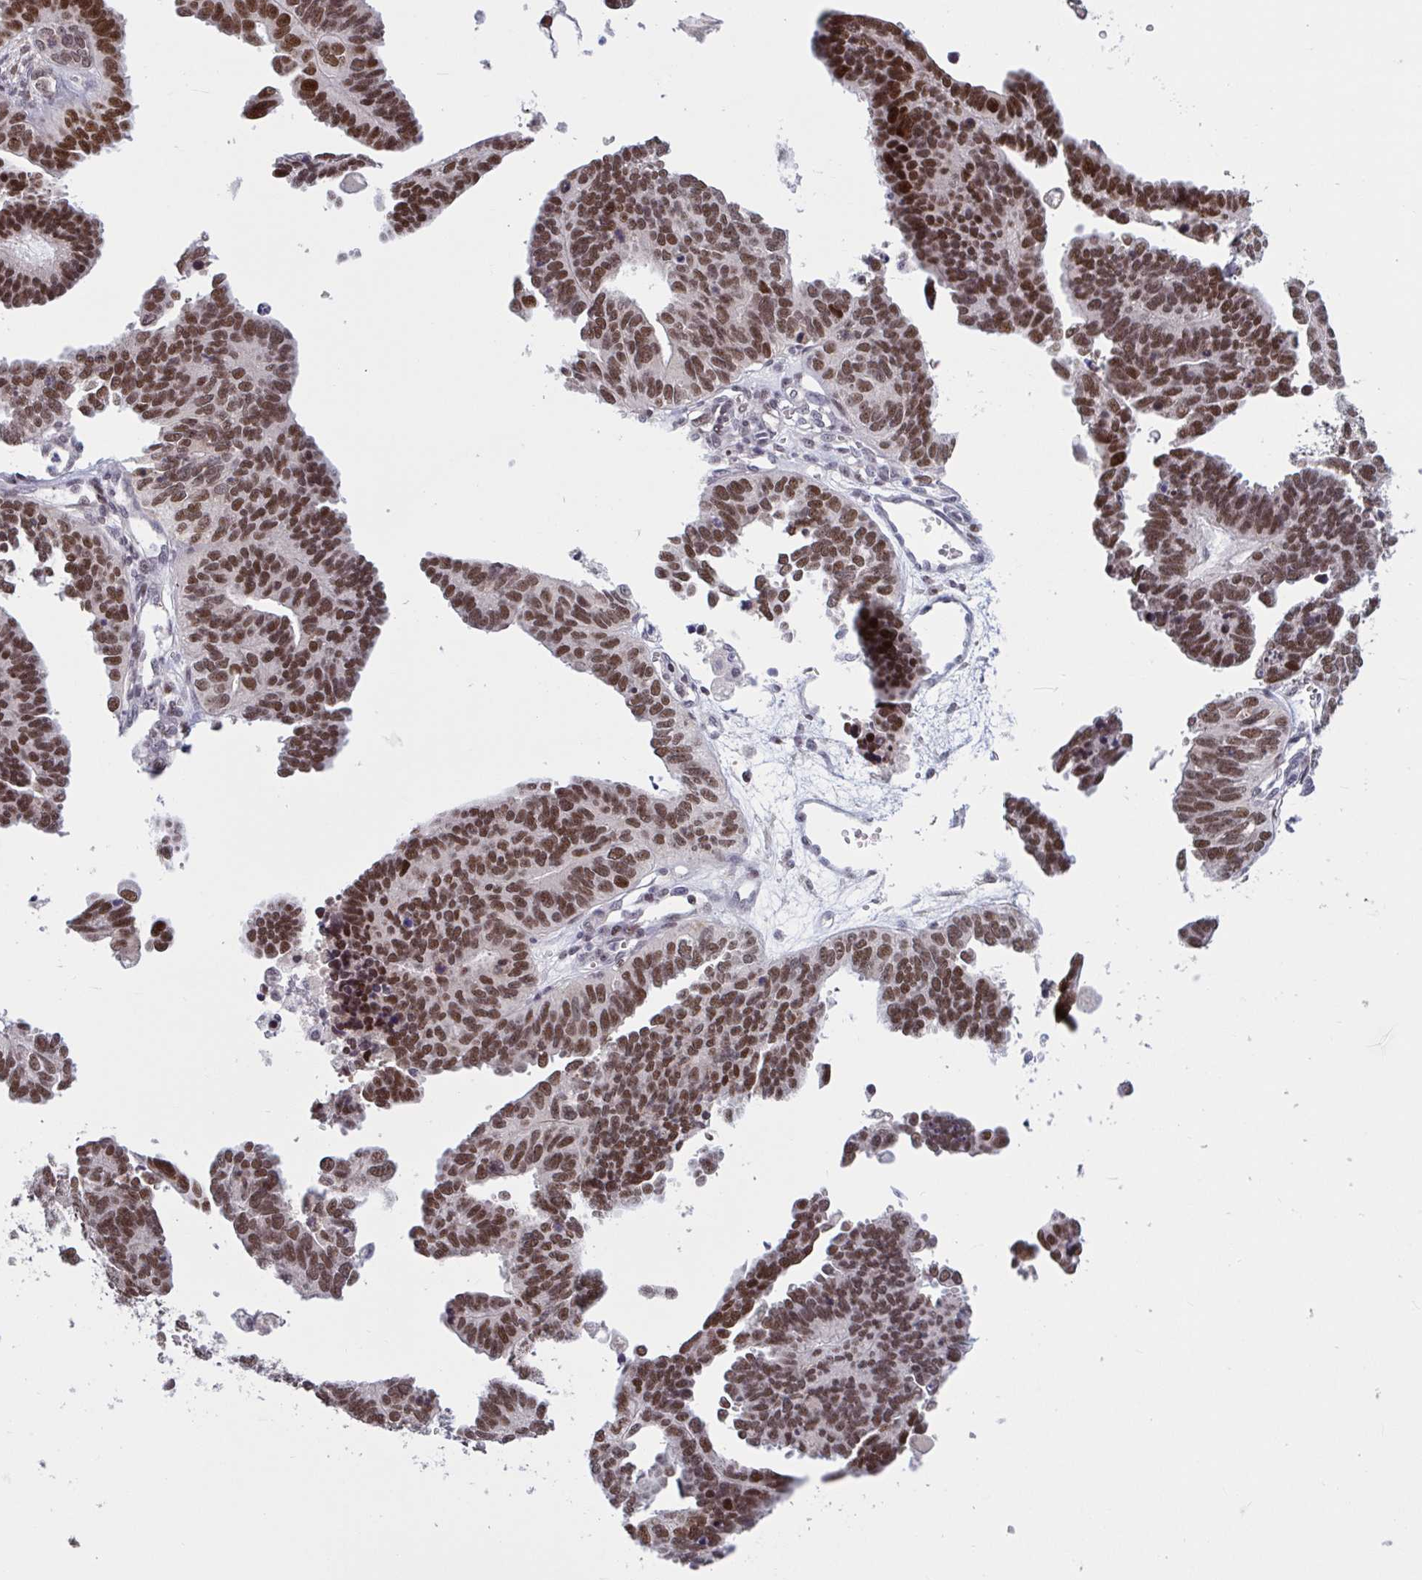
{"staining": {"intensity": "strong", "quantity": ">75%", "location": "nuclear"}, "tissue": "ovarian cancer", "cell_type": "Tumor cells", "image_type": "cancer", "snomed": [{"axis": "morphology", "description": "Cystadenocarcinoma, serous, NOS"}, {"axis": "topography", "description": "Ovary"}], "caption": "An IHC histopathology image of tumor tissue is shown. Protein staining in brown labels strong nuclear positivity in ovarian serous cystadenocarcinoma within tumor cells.", "gene": "ZNF414", "patient": {"sex": "female", "age": 51}}